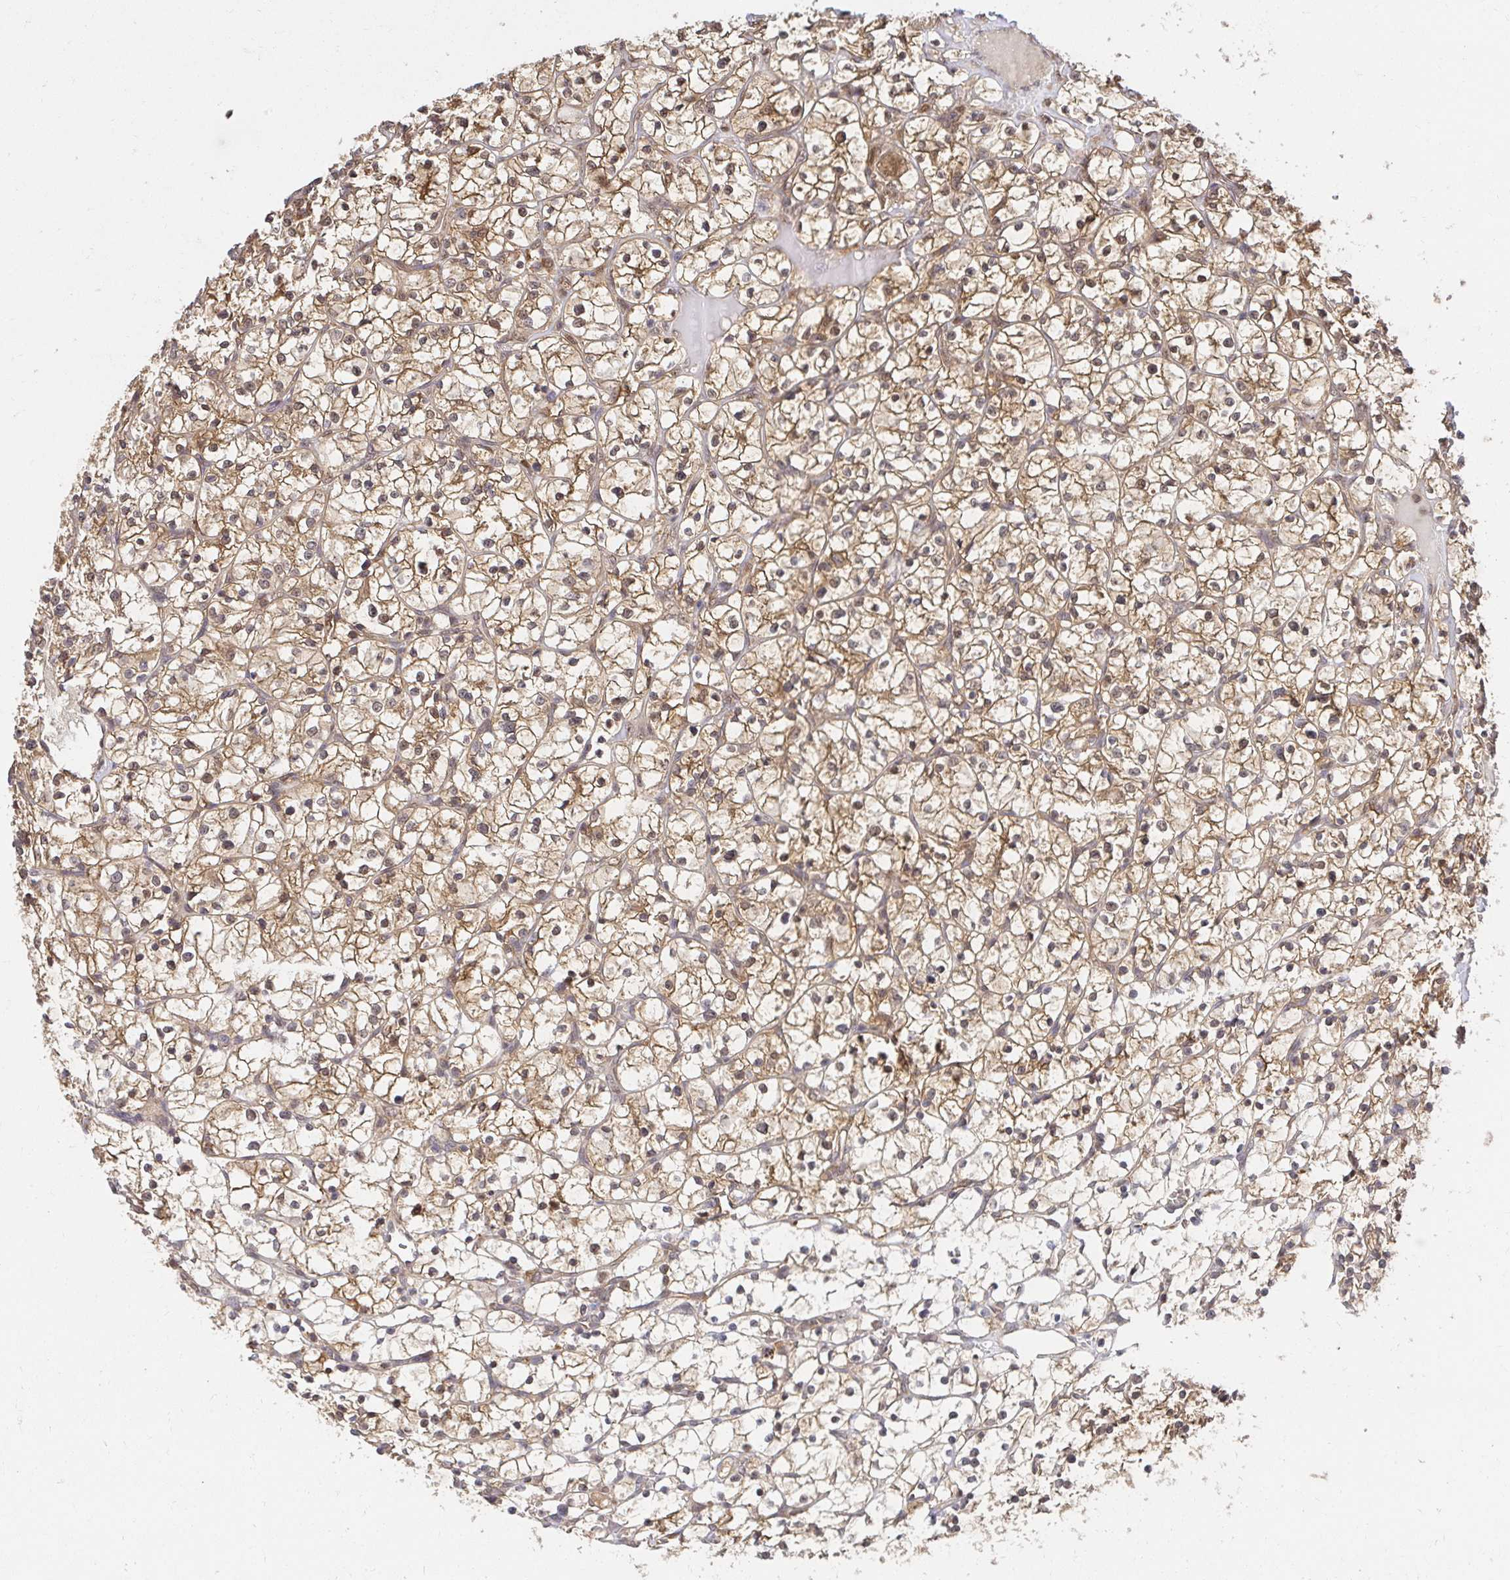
{"staining": {"intensity": "moderate", "quantity": ">75%", "location": "cytoplasmic/membranous,nuclear"}, "tissue": "renal cancer", "cell_type": "Tumor cells", "image_type": "cancer", "snomed": [{"axis": "morphology", "description": "Adenocarcinoma, NOS"}, {"axis": "topography", "description": "Kidney"}], "caption": "There is medium levels of moderate cytoplasmic/membranous and nuclear expression in tumor cells of adenocarcinoma (renal), as demonstrated by immunohistochemical staining (brown color).", "gene": "PSMA4", "patient": {"sex": "female", "age": 64}}